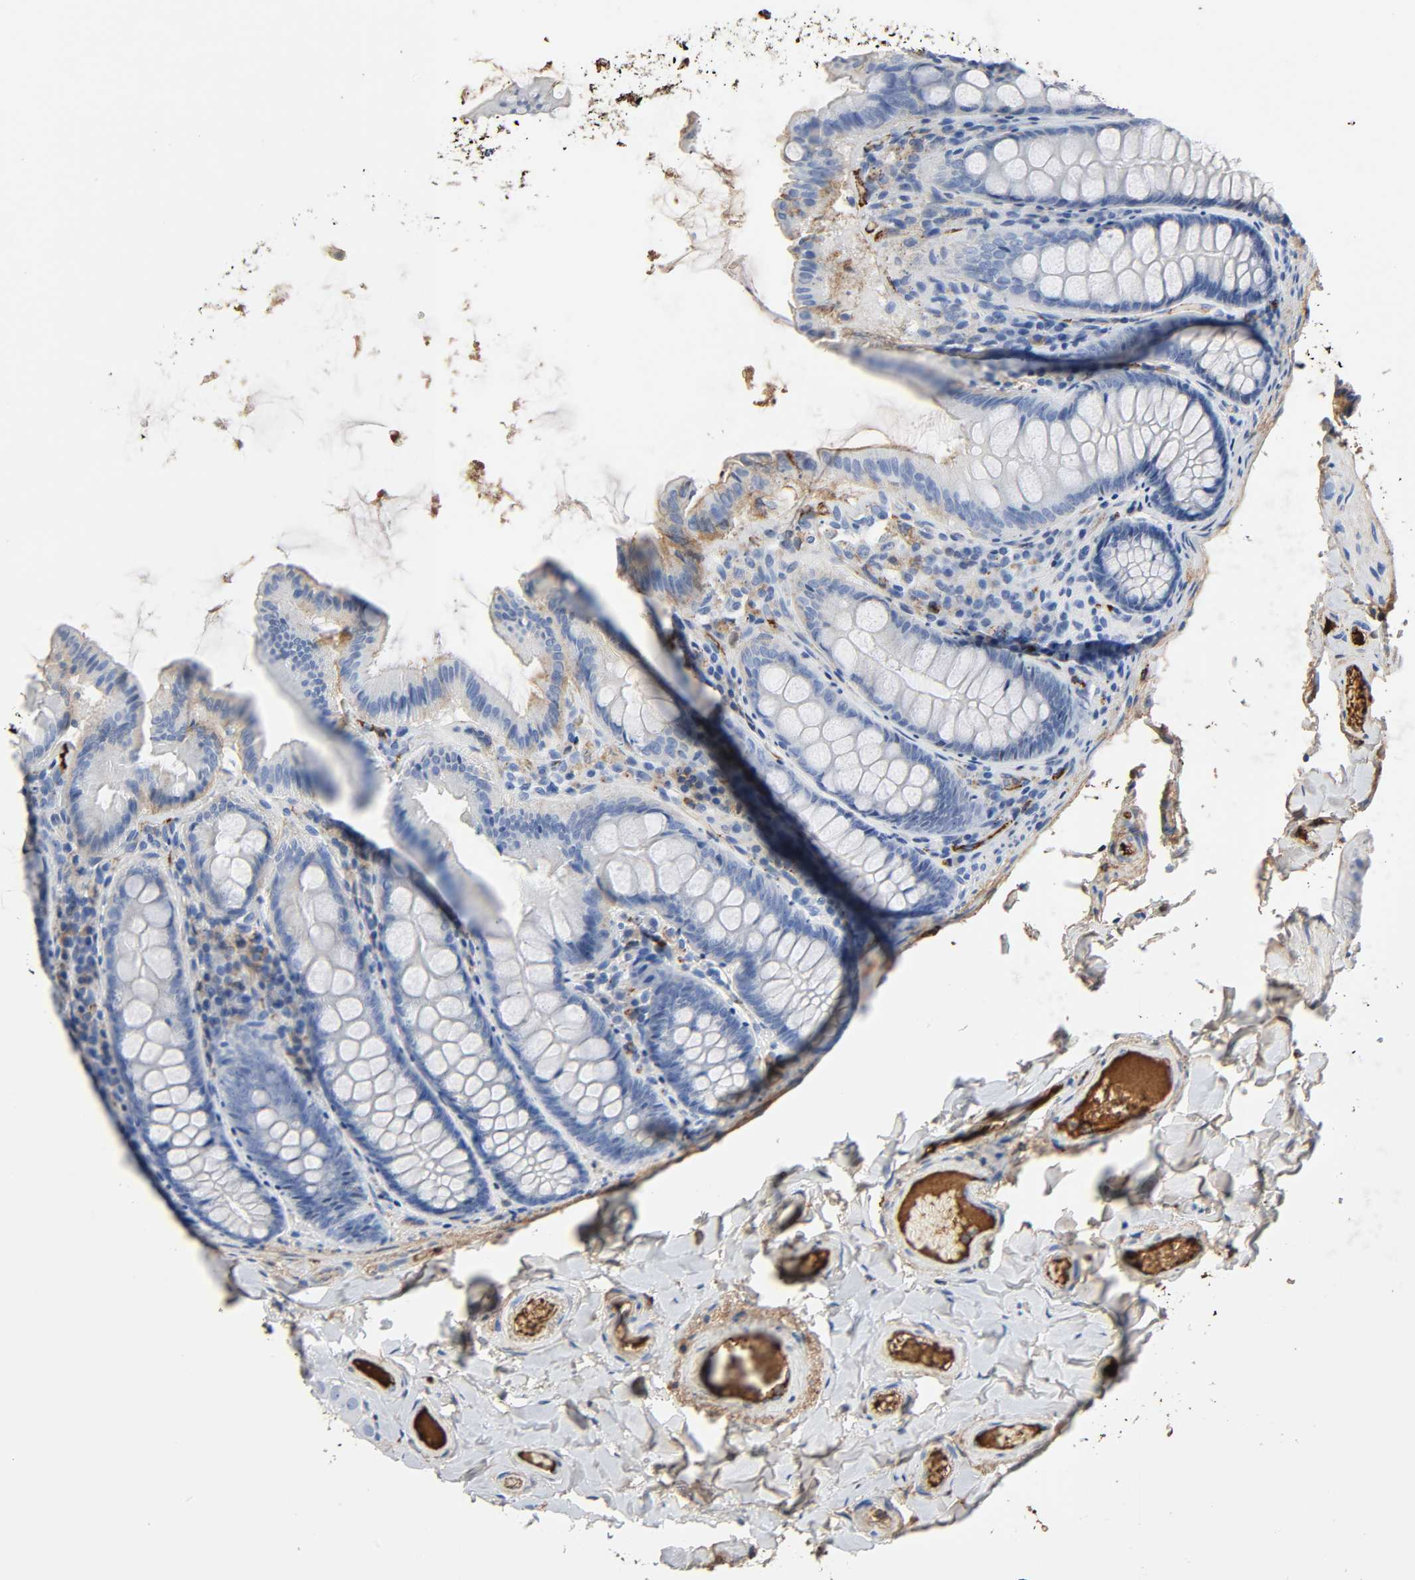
{"staining": {"intensity": "negative", "quantity": "none", "location": "none"}, "tissue": "colon", "cell_type": "Endothelial cells", "image_type": "normal", "snomed": [{"axis": "morphology", "description": "Normal tissue, NOS"}, {"axis": "topography", "description": "Colon"}], "caption": "IHC of benign human colon exhibits no expression in endothelial cells.", "gene": "C3", "patient": {"sex": "female", "age": 61}}